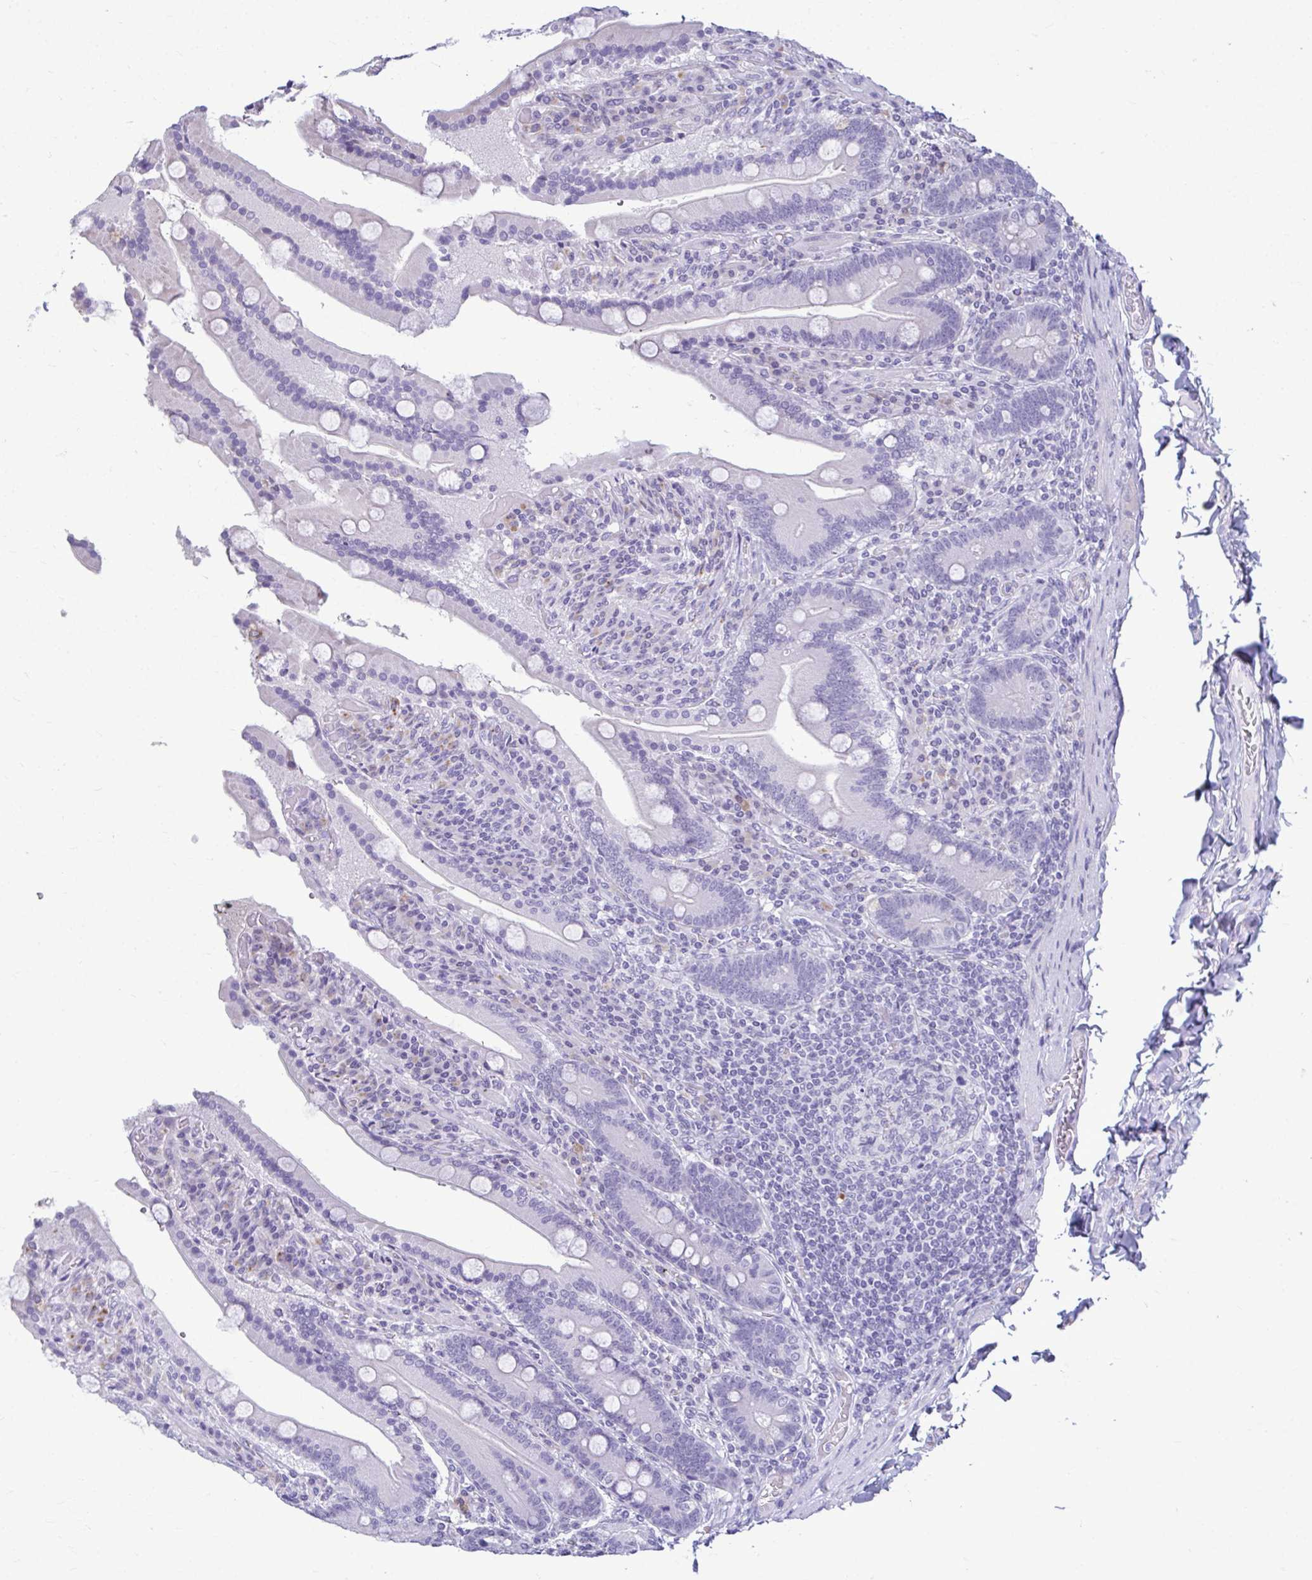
{"staining": {"intensity": "negative", "quantity": "none", "location": "none"}, "tissue": "duodenum", "cell_type": "Glandular cells", "image_type": "normal", "snomed": [{"axis": "morphology", "description": "Normal tissue, NOS"}, {"axis": "topography", "description": "Duodenum"}], "caption": "Immunohistochemistry photomicrograph of unremarkable duodenum: human duodenum stained with DAB (3,3'-diaminobenzidine) exhibits no significant protein staining in glandular cells.", "gene": "SERPINI1", "patient": {"sex": "female", "age": 62}}